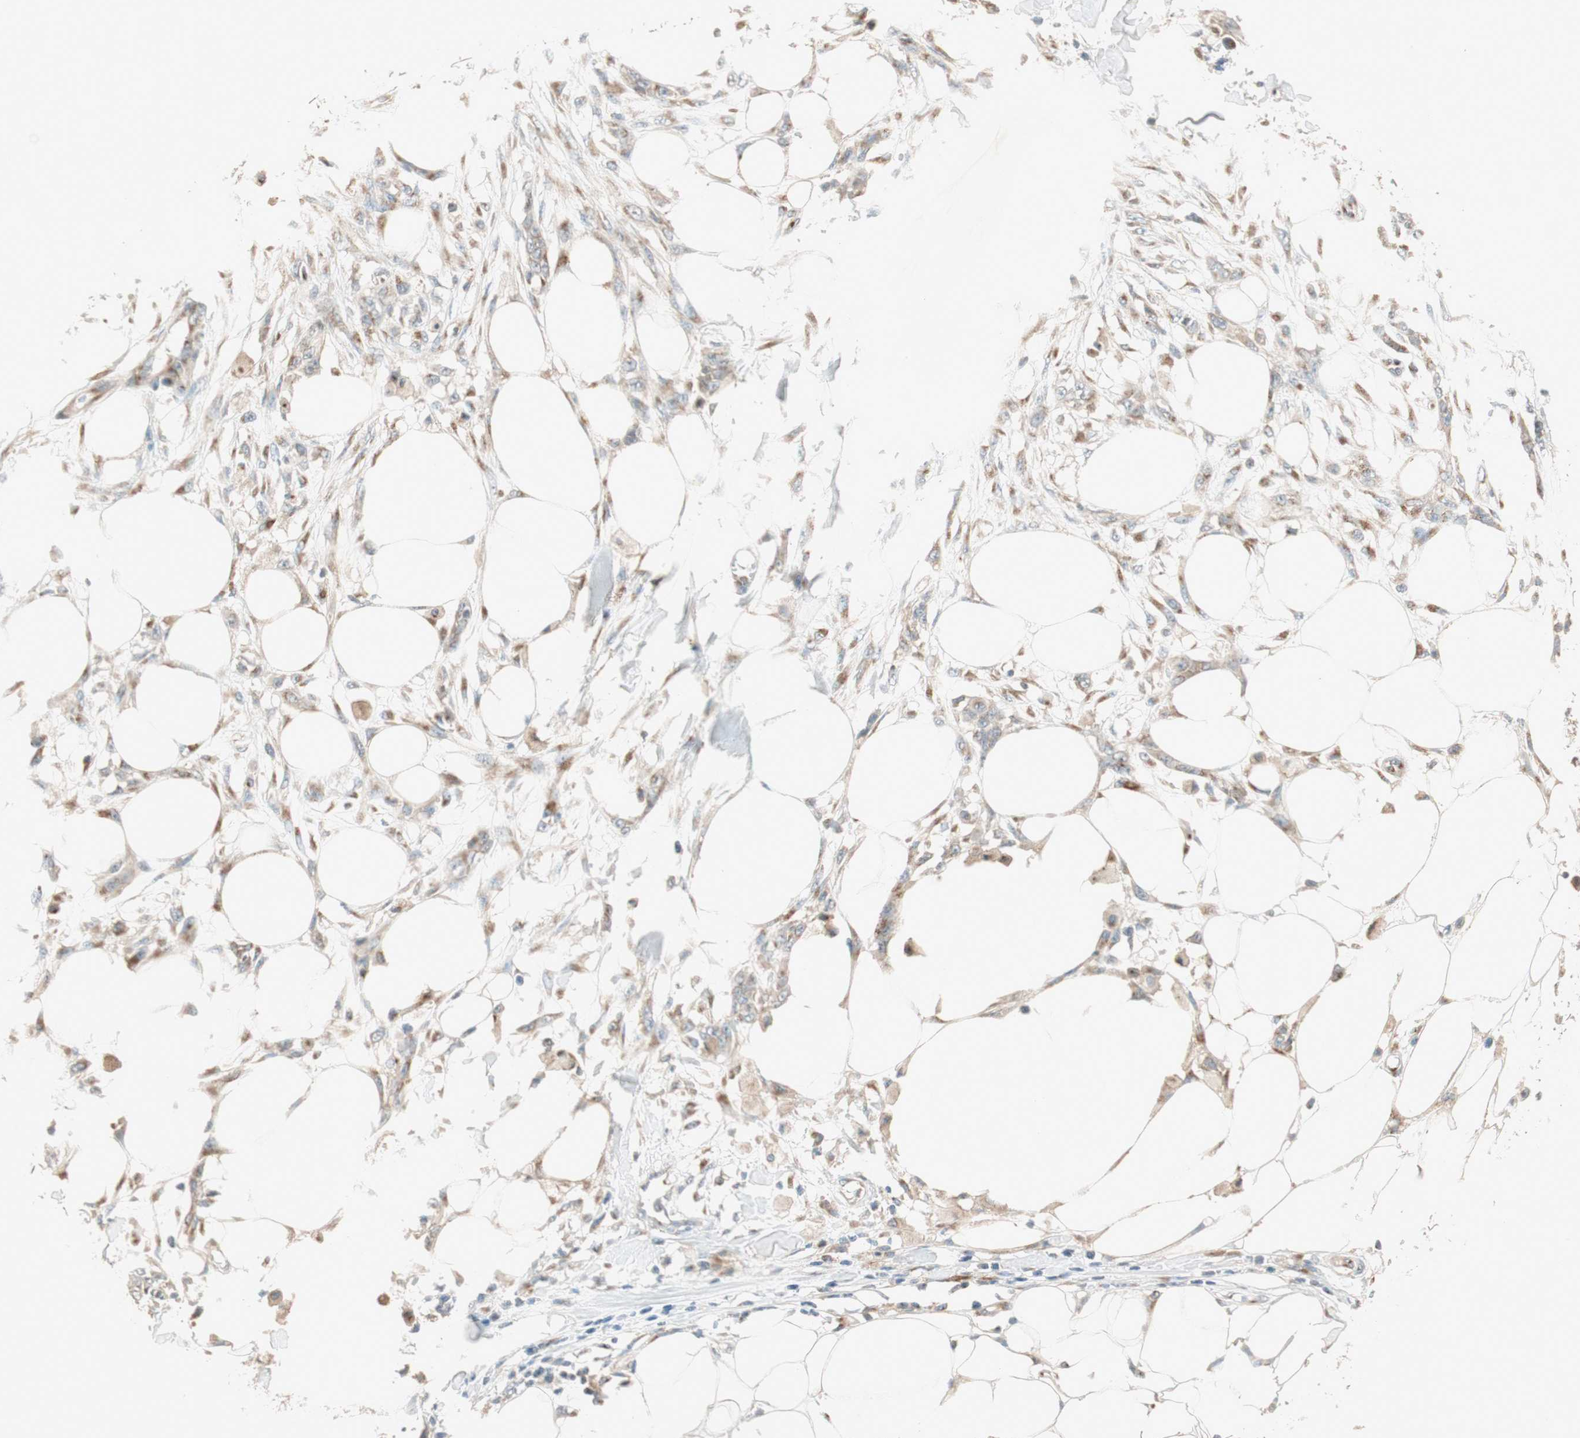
{"staining": {"intensity": "weak", "quantity": "25%-75%", "location": "cytoplasmic/membranous"}, "tissue": "skin cancer", "cell_type": "Tumor cells", "image_type": "cancer", "snomed": [{"axis": "morphology", "description": "Squamous cell carcinoma, NOS"}, {"axis": "topography", "description": "Skin"}], "caption": "This is an image of immunohistochemistry staining of squamous cell carcinoma (skin), which shows weak positivity in the cytoplasmic/membranous of tumor cells.", "gene": "SEC16A", "patient": {"sex": "female", "age": 59}}